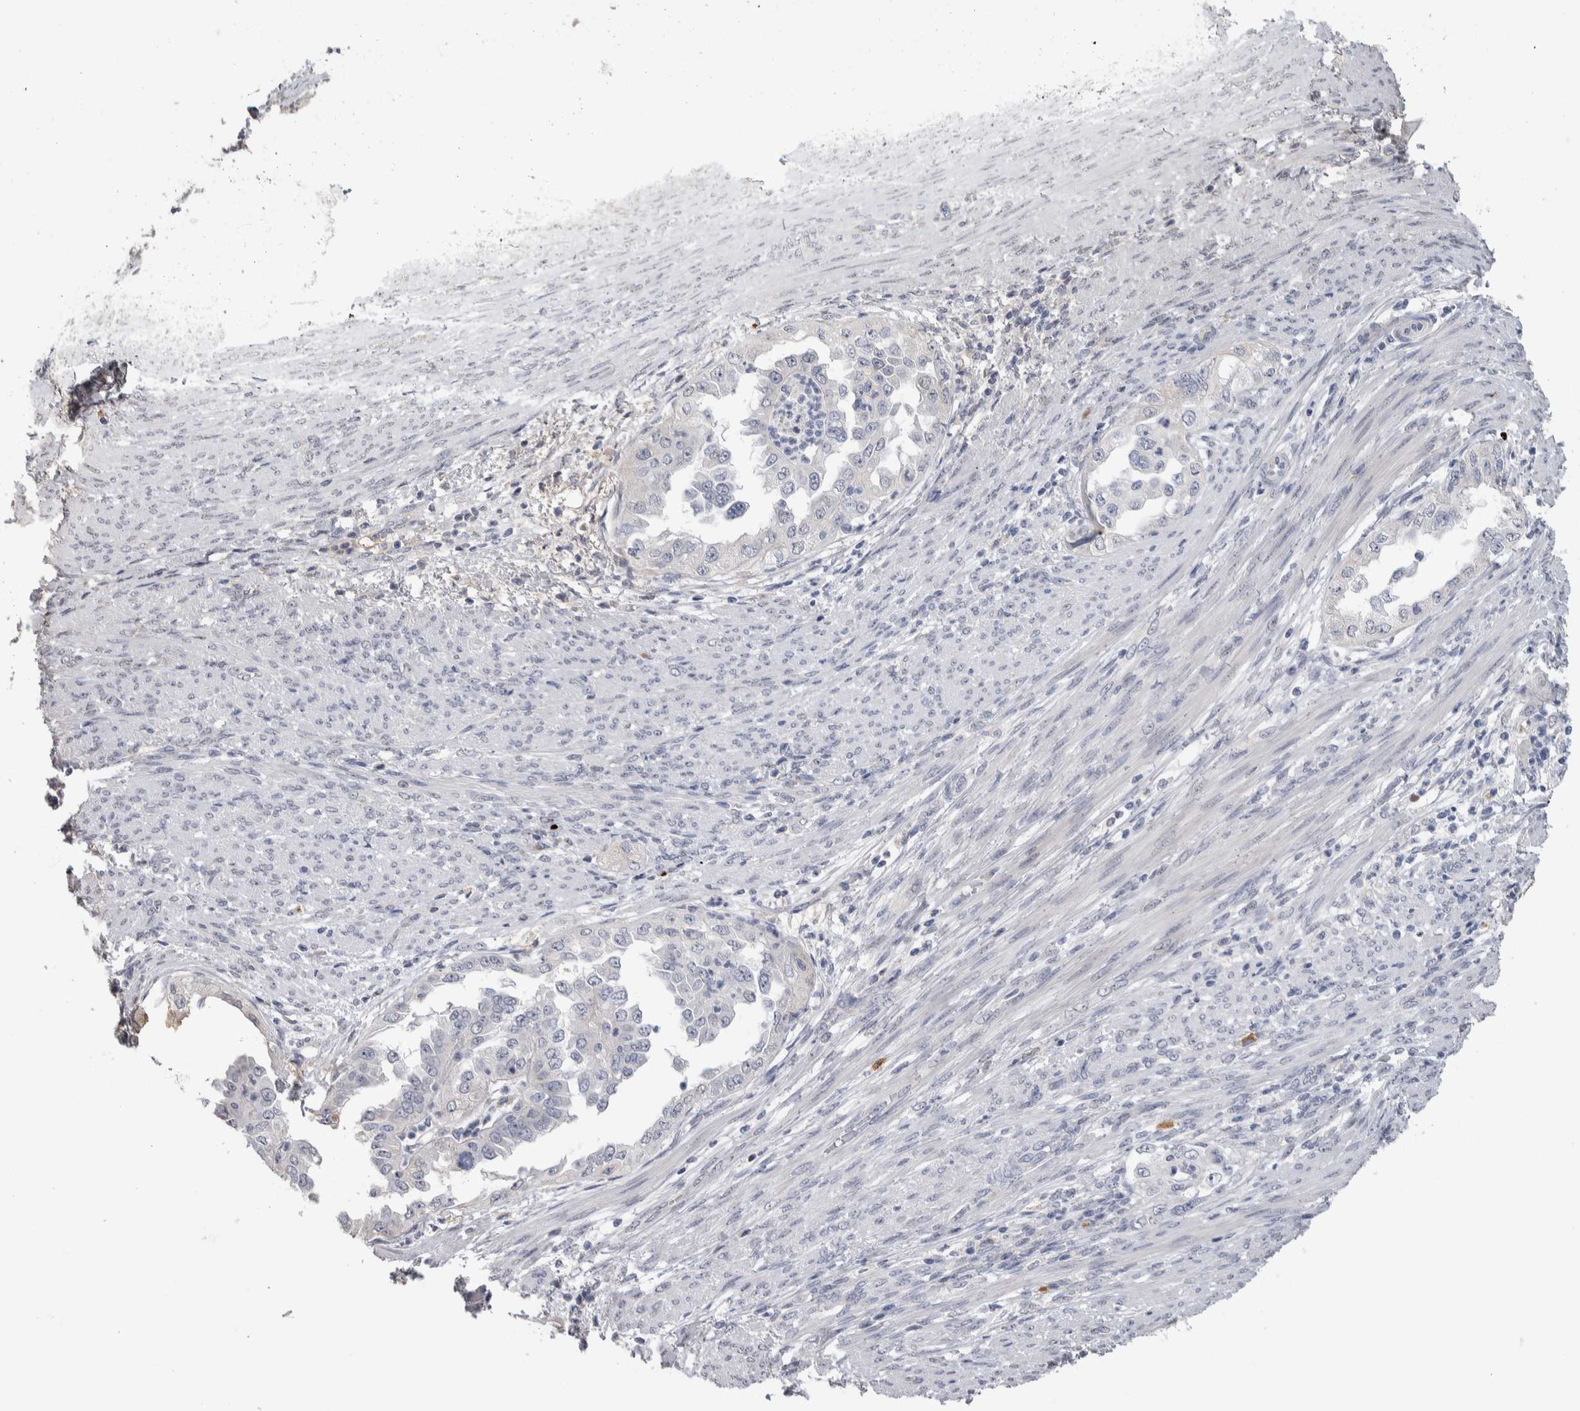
{"staining": {"intensity": "negative", "quantity": "none", "location": "none"}, "tissue": "endometrial cancer", "cell_type": "Tumor cells", "image_type": "cancer", "snomed": [{"axis": "morphology", "description": "Adenocarcinoma, NOS"}, {"axis": "topography", "description": "Endometrium"}], "caption": "Tumor cells are negative for brown protein staining in endometrial cancer.", "gene": "TMEM102", "patient": {"sex": "female", "age": 85}}